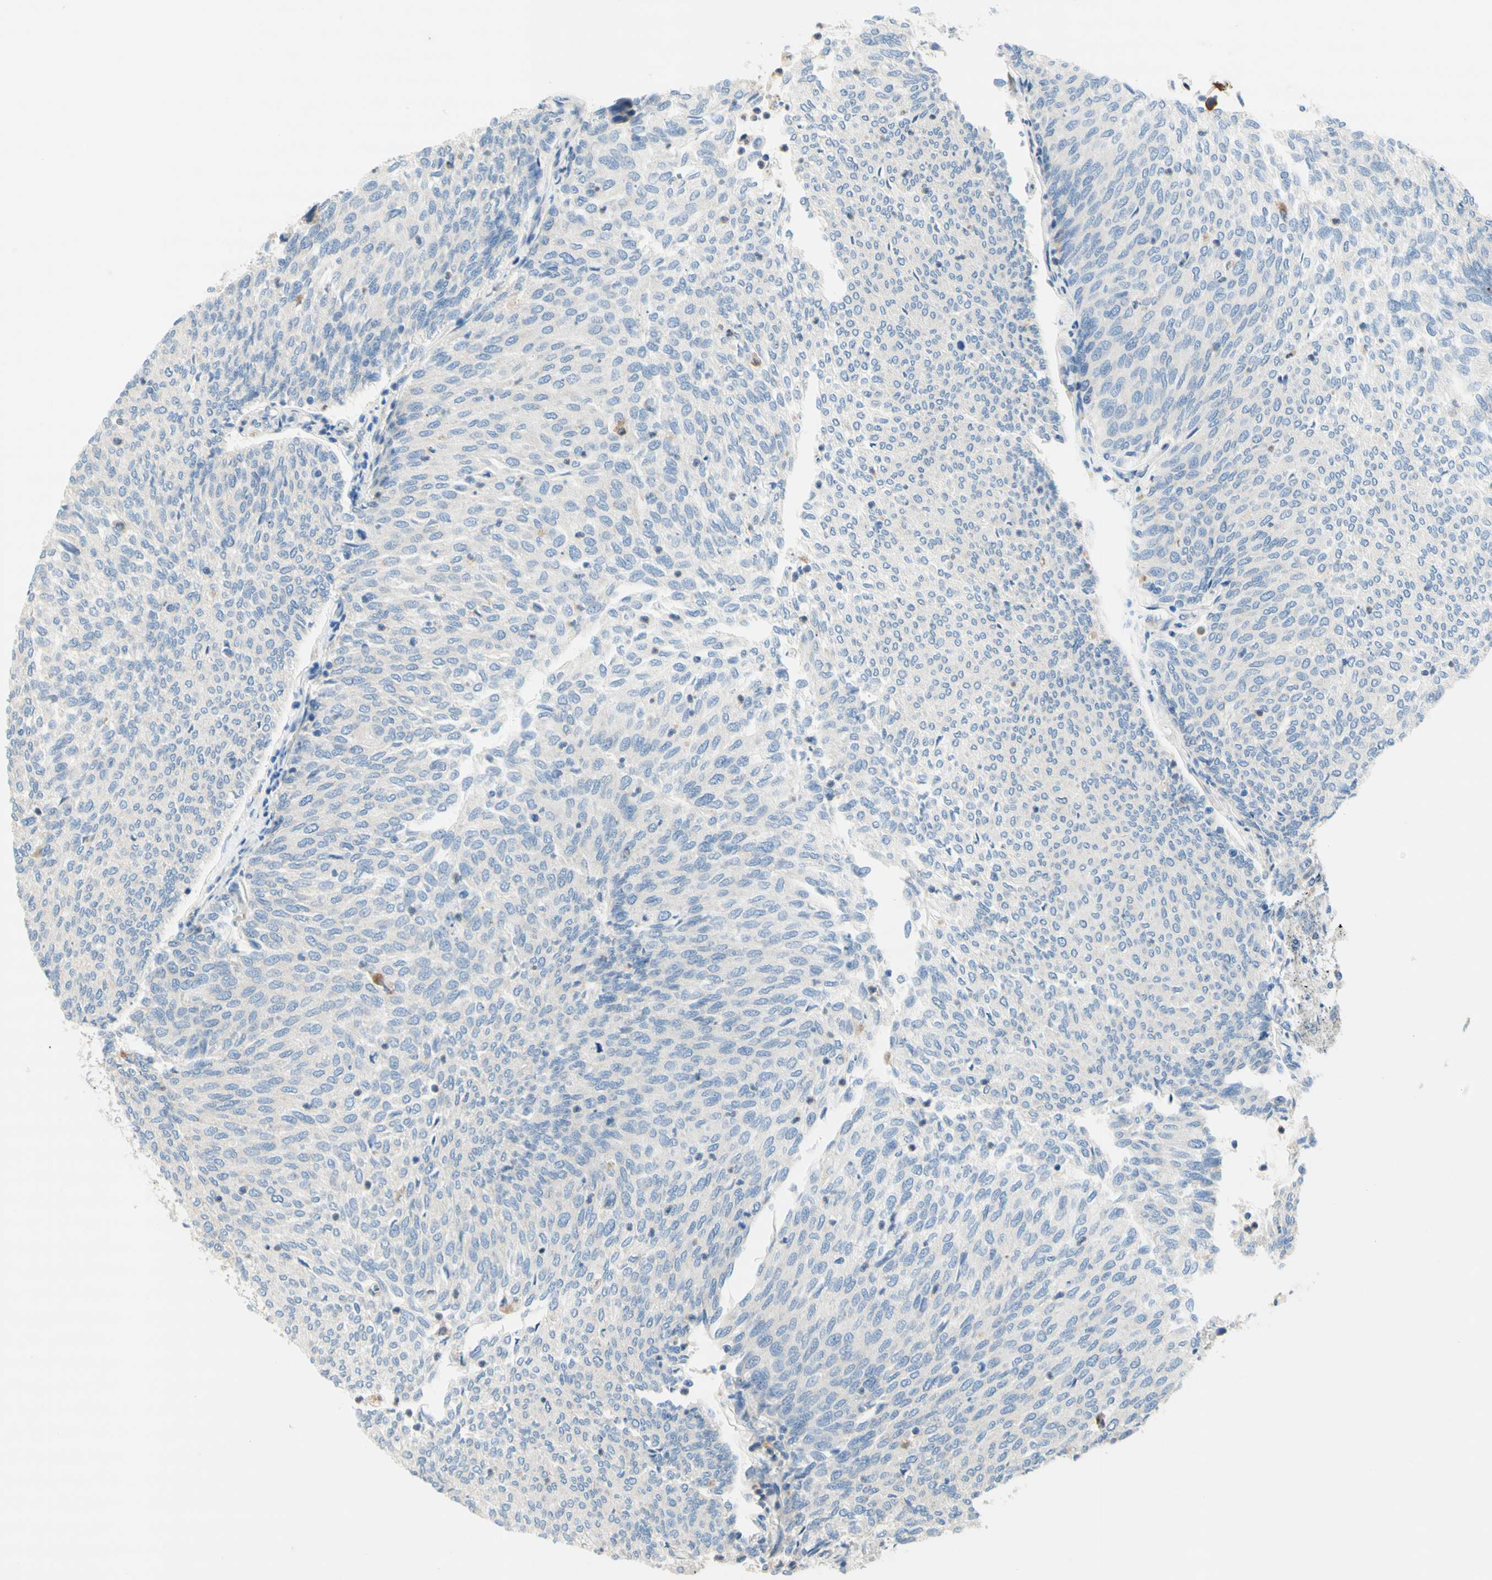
{"staining": {"intensity": "negative", "quantity": "none", "location": "none"}, "tissue": "urothelial cancer", "cell_type": "Tumor cells", "image_type": "cancer", "snomed": [{"axis": "morphology", "description": "Urothelial carcinoma, Low grade"}, {"axis": "topography", "description": "Urinary bladder"}], "caption": "The IHC micrograph has no significant expression in tumor cells of urothelial cancer tissue. Brightfield microscopy of IHC stained with DAB (3,3'-diaminobenzidine) (brown) and hematoxylin (blue), captured at high magnification.", "gene": "F3", "patient": {"sex": "female", "age": 79}}